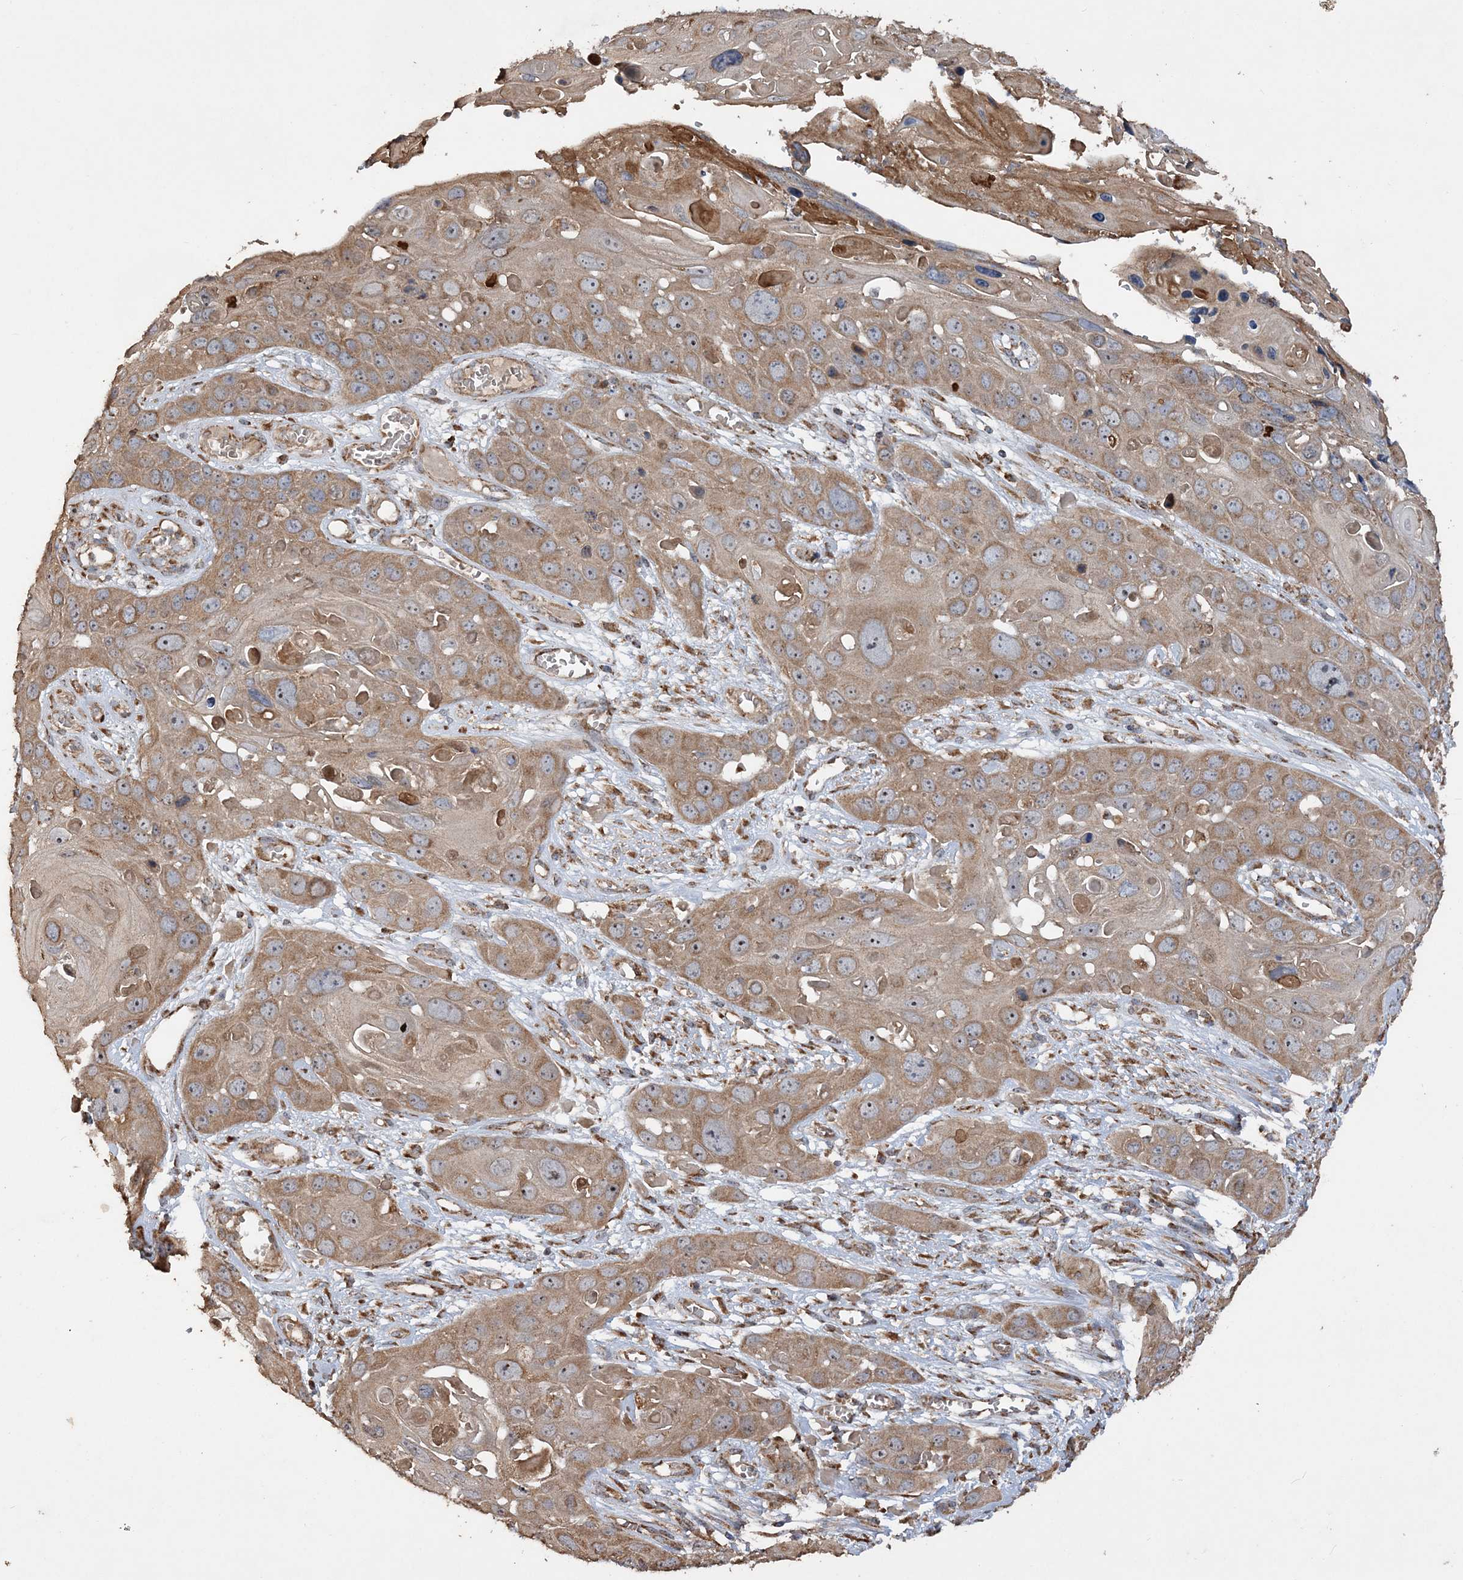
{"staining": {"intensity": "moderate", "quantity": ">75%", "location": "cytoplasmic/membranous"}, "tissue": "skin cancer", "cell_type": "Tumor cells", "image_type": "cancer", "snomed": [{"axis": "morphology", "description": "Squamous cell carcinoma, NOS"}, {"axis": "topography", "description": "Skin"}], "caption": "This photomicrograph exhibits immunohistochemistry (IHC) staining of human skin cancer (squamous cell carcinoma), with medium moderate cytoplasmic/membranous staining in about >75% of tumor cells.", "gene": "POC5", "patient": {"sex": "male", "age": 55}}